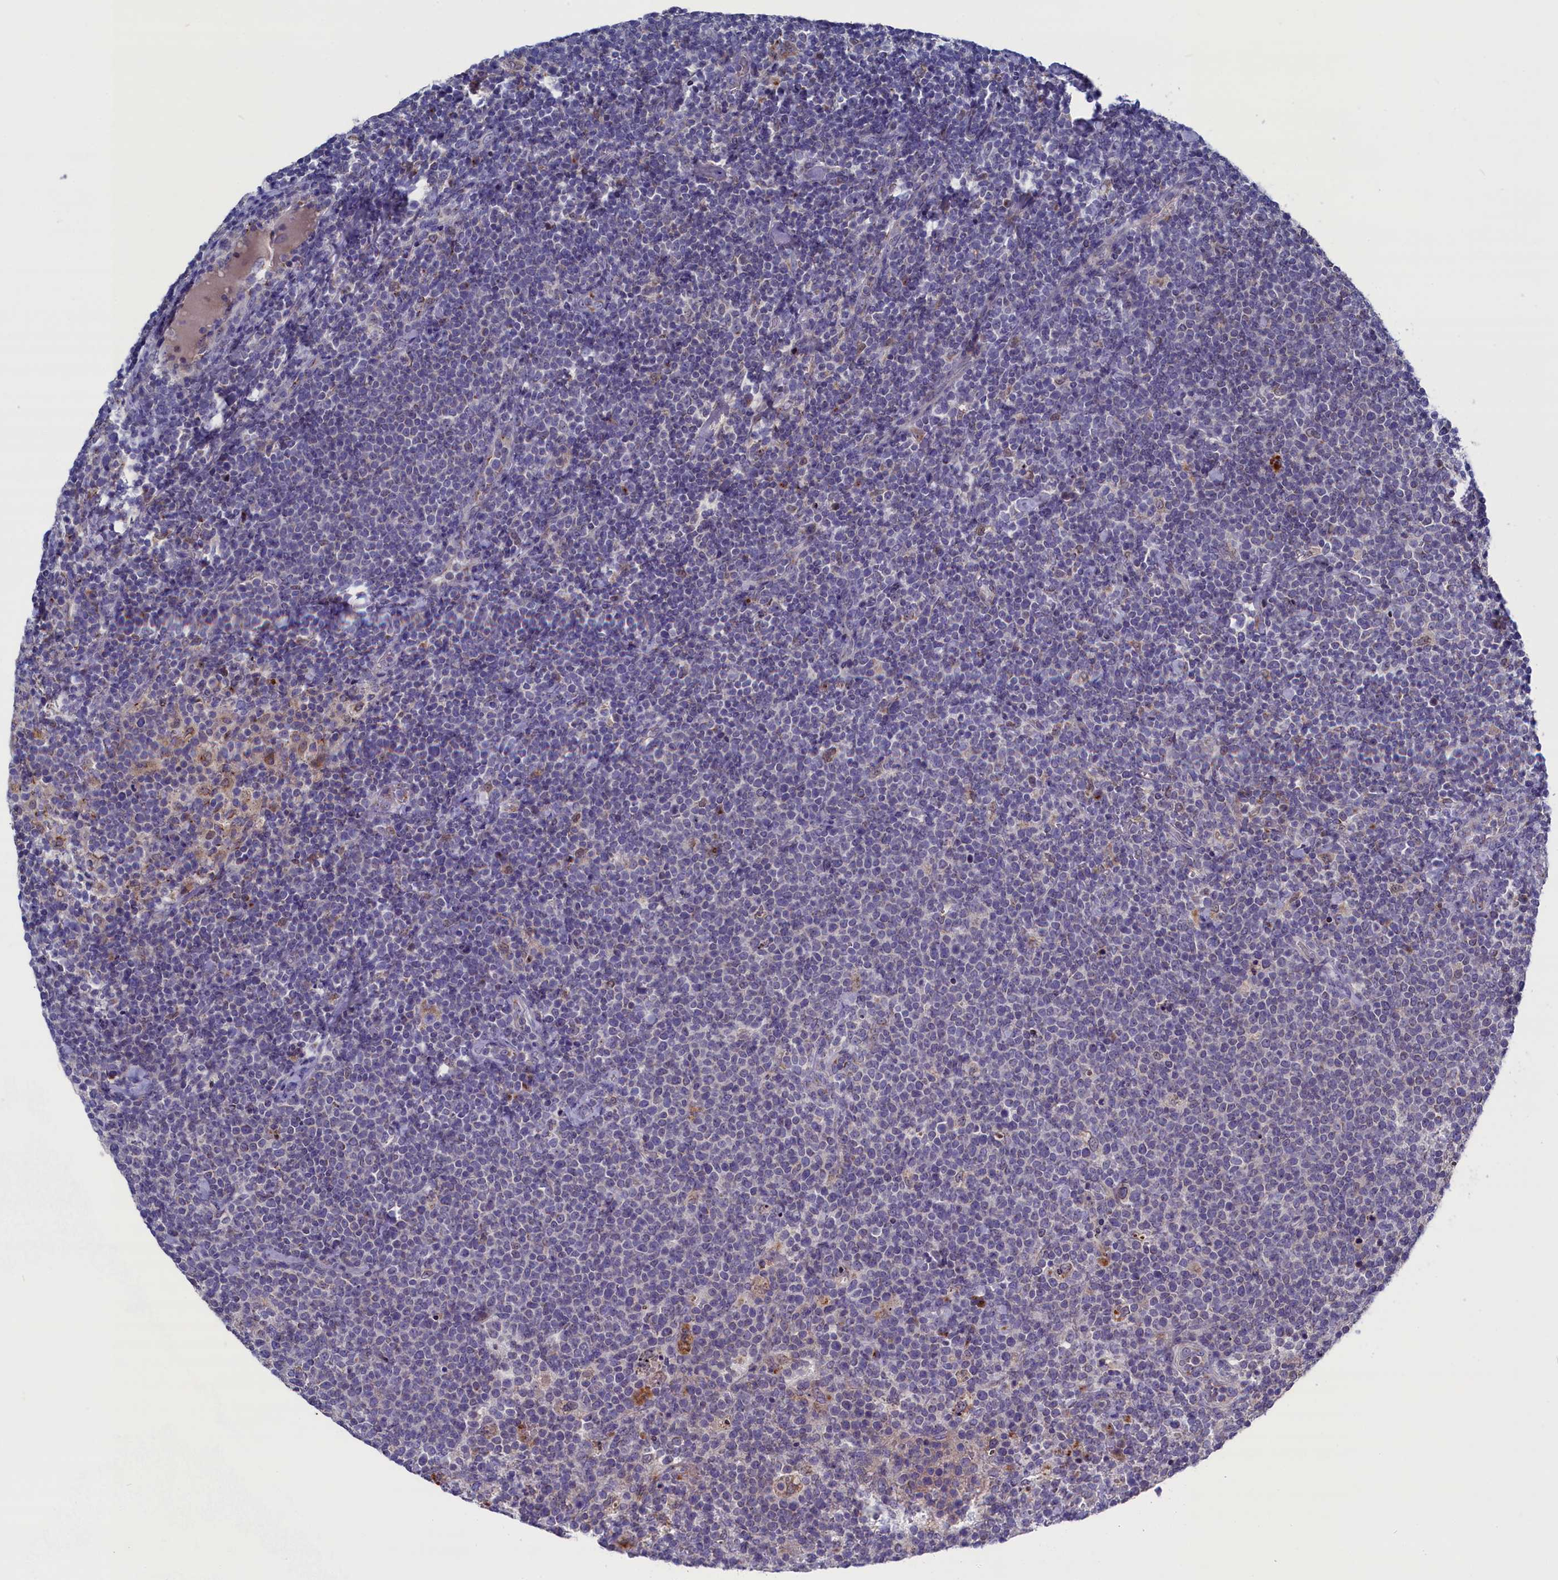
{"staining": {"intensity": "negative", "quantity": "none", "location": "none"}, "tissue": "lymphoma", "cell_type": "Tumor cells", "image_type": "cancer", "snomed": [{"axis": "morphology", "description": "Malignant lymphoma, non-Hodgkin's type, High grade"}, {"axis": "topography", "description": "Lymph node"}], "caption": "Immunohistochemical staining of human lymphoma reveals no significant positivity in tumor cells.", "gene": "GPR108", "patient": {"sex": "male", "age": 61}}